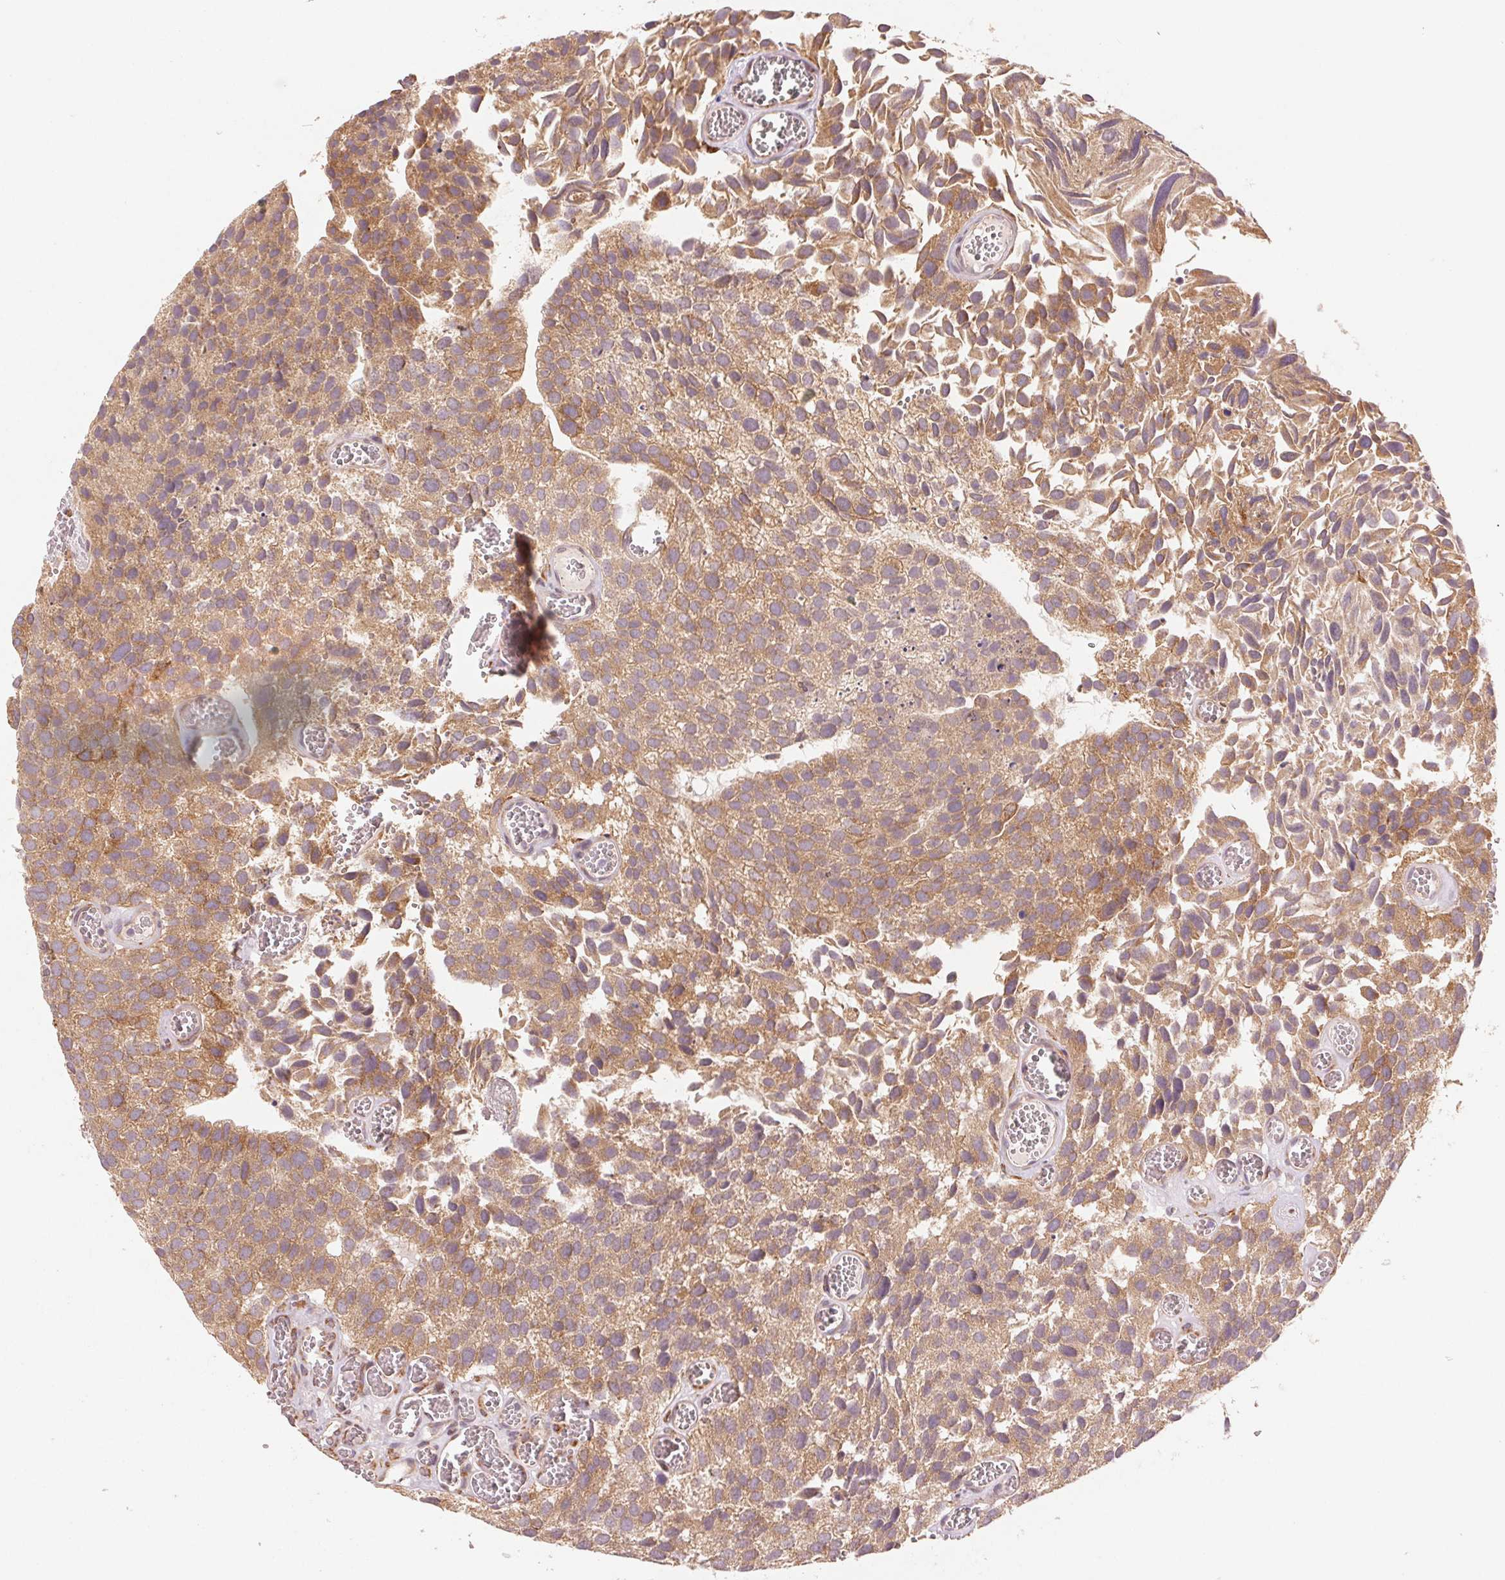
{"staining": {"intensity": "moderate", "quantity": ">75%", "location": "cytoplasmic/membranous"}, "tissue": "urothelial cancer", "cell_type": "Tumor cells", "image_type": "cancer", "snomed": [{"axis": "morphology", "description": "Urothelial carcinoma, Low grade"}, {"axis": "topography", "description": "Urinary bladder"}], "caption": "Low-grade urothelial carcinoma stained for a protein (brown) displays moderate cytoplasmic/membranous positive staining in approximately >75% of tumor cells.", "gene": "SLC20A1", "patient": {"sex": "female", "age": 69}}